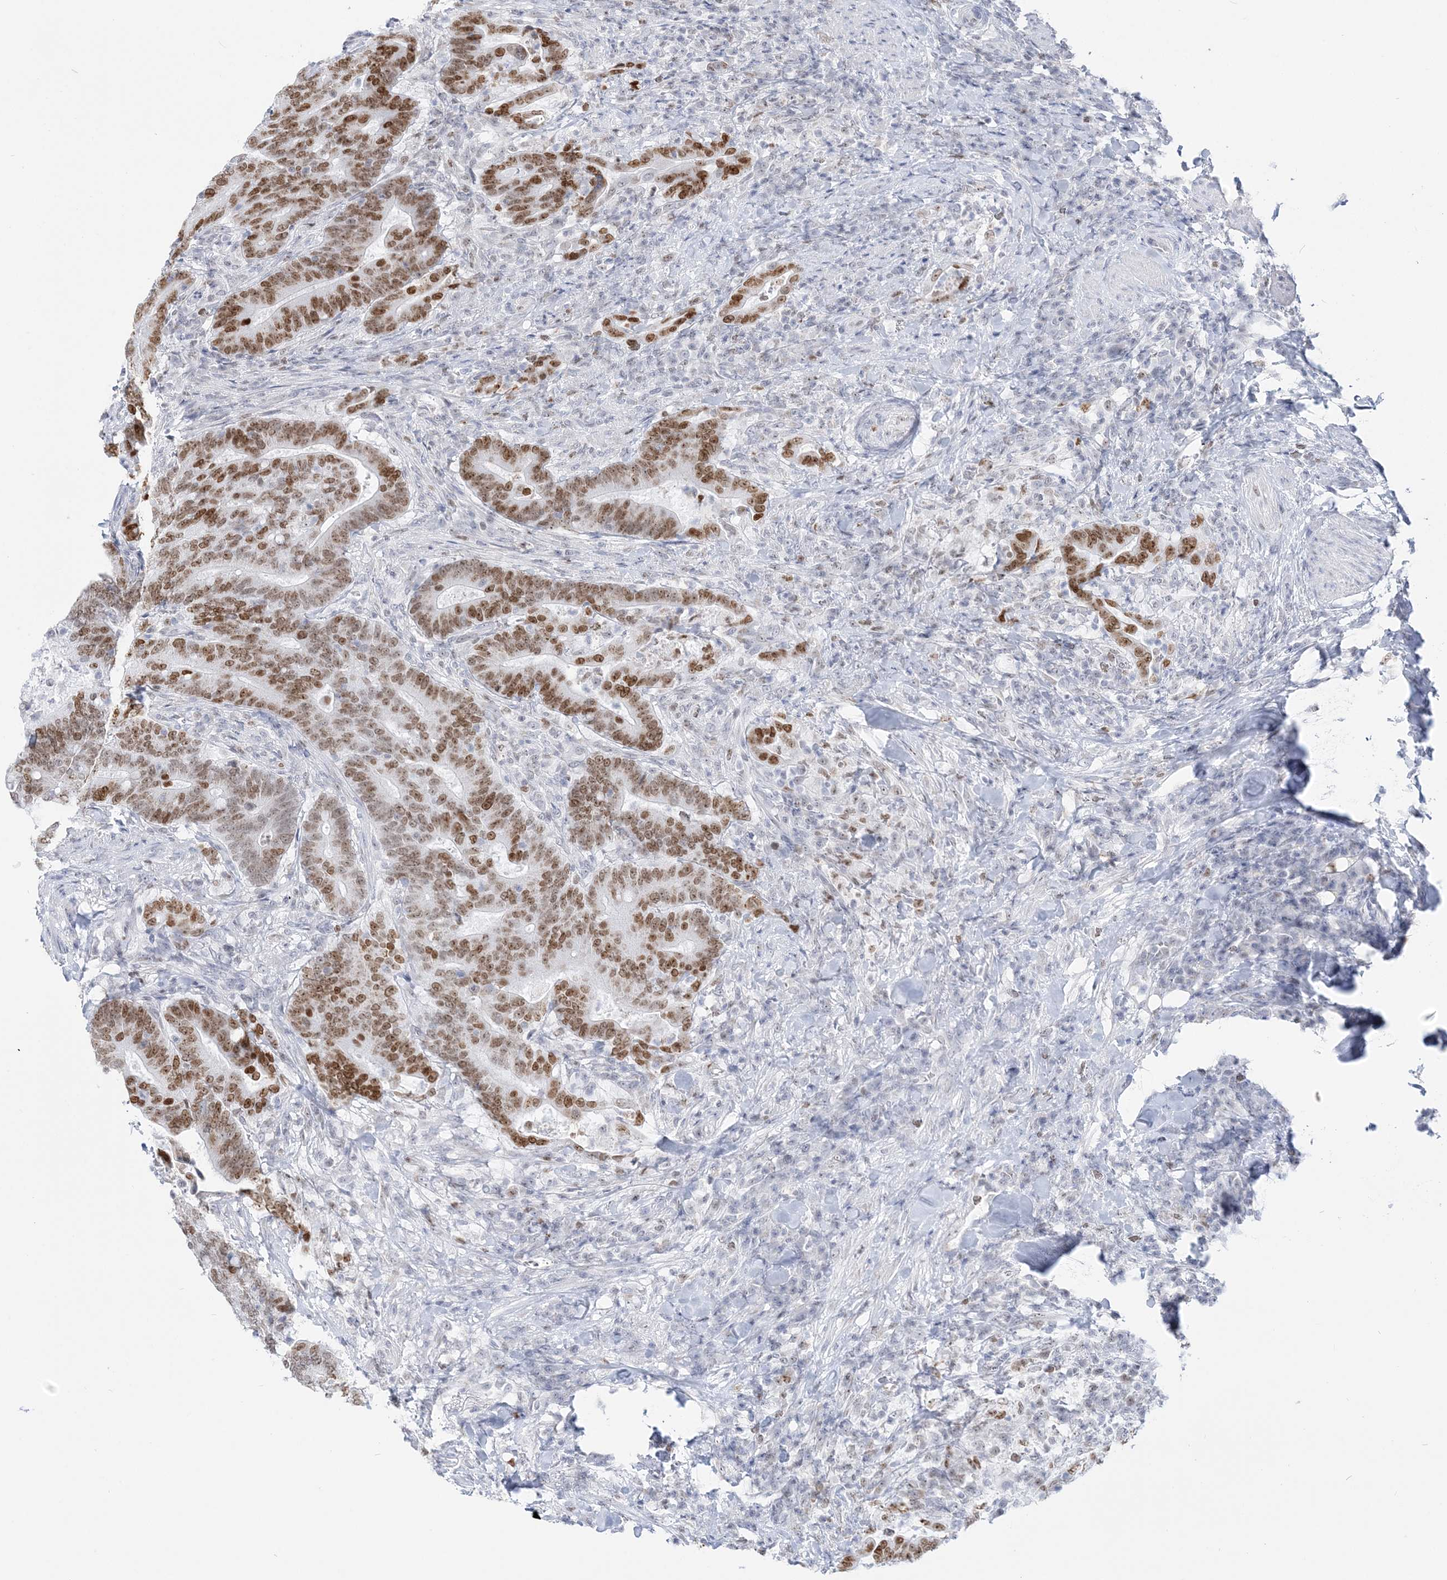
{"staining": {"intensity": "moderate", "quantity": ">75%", "location": "nuclear"}, "tissue": "colorectal cancer", "cell_type": "Tumor cells", "image_type": "cancer", "snomed": [{"axis": "morphology", "description": "Adenocarcinoma, NOS"}, {"axis": "topography", "description": "Colon"}], "caption": "Immunohistochemistry (IHC) of adenocarcinoma (colorectal) reveals medium levels of moderate nuclear staining in approximately >75% of tumor cells. (DAB = brown stain, brightfield microscopy at high magnification).", "gene": "DDX21", "patient": {"sex": "female", "age": 66}}